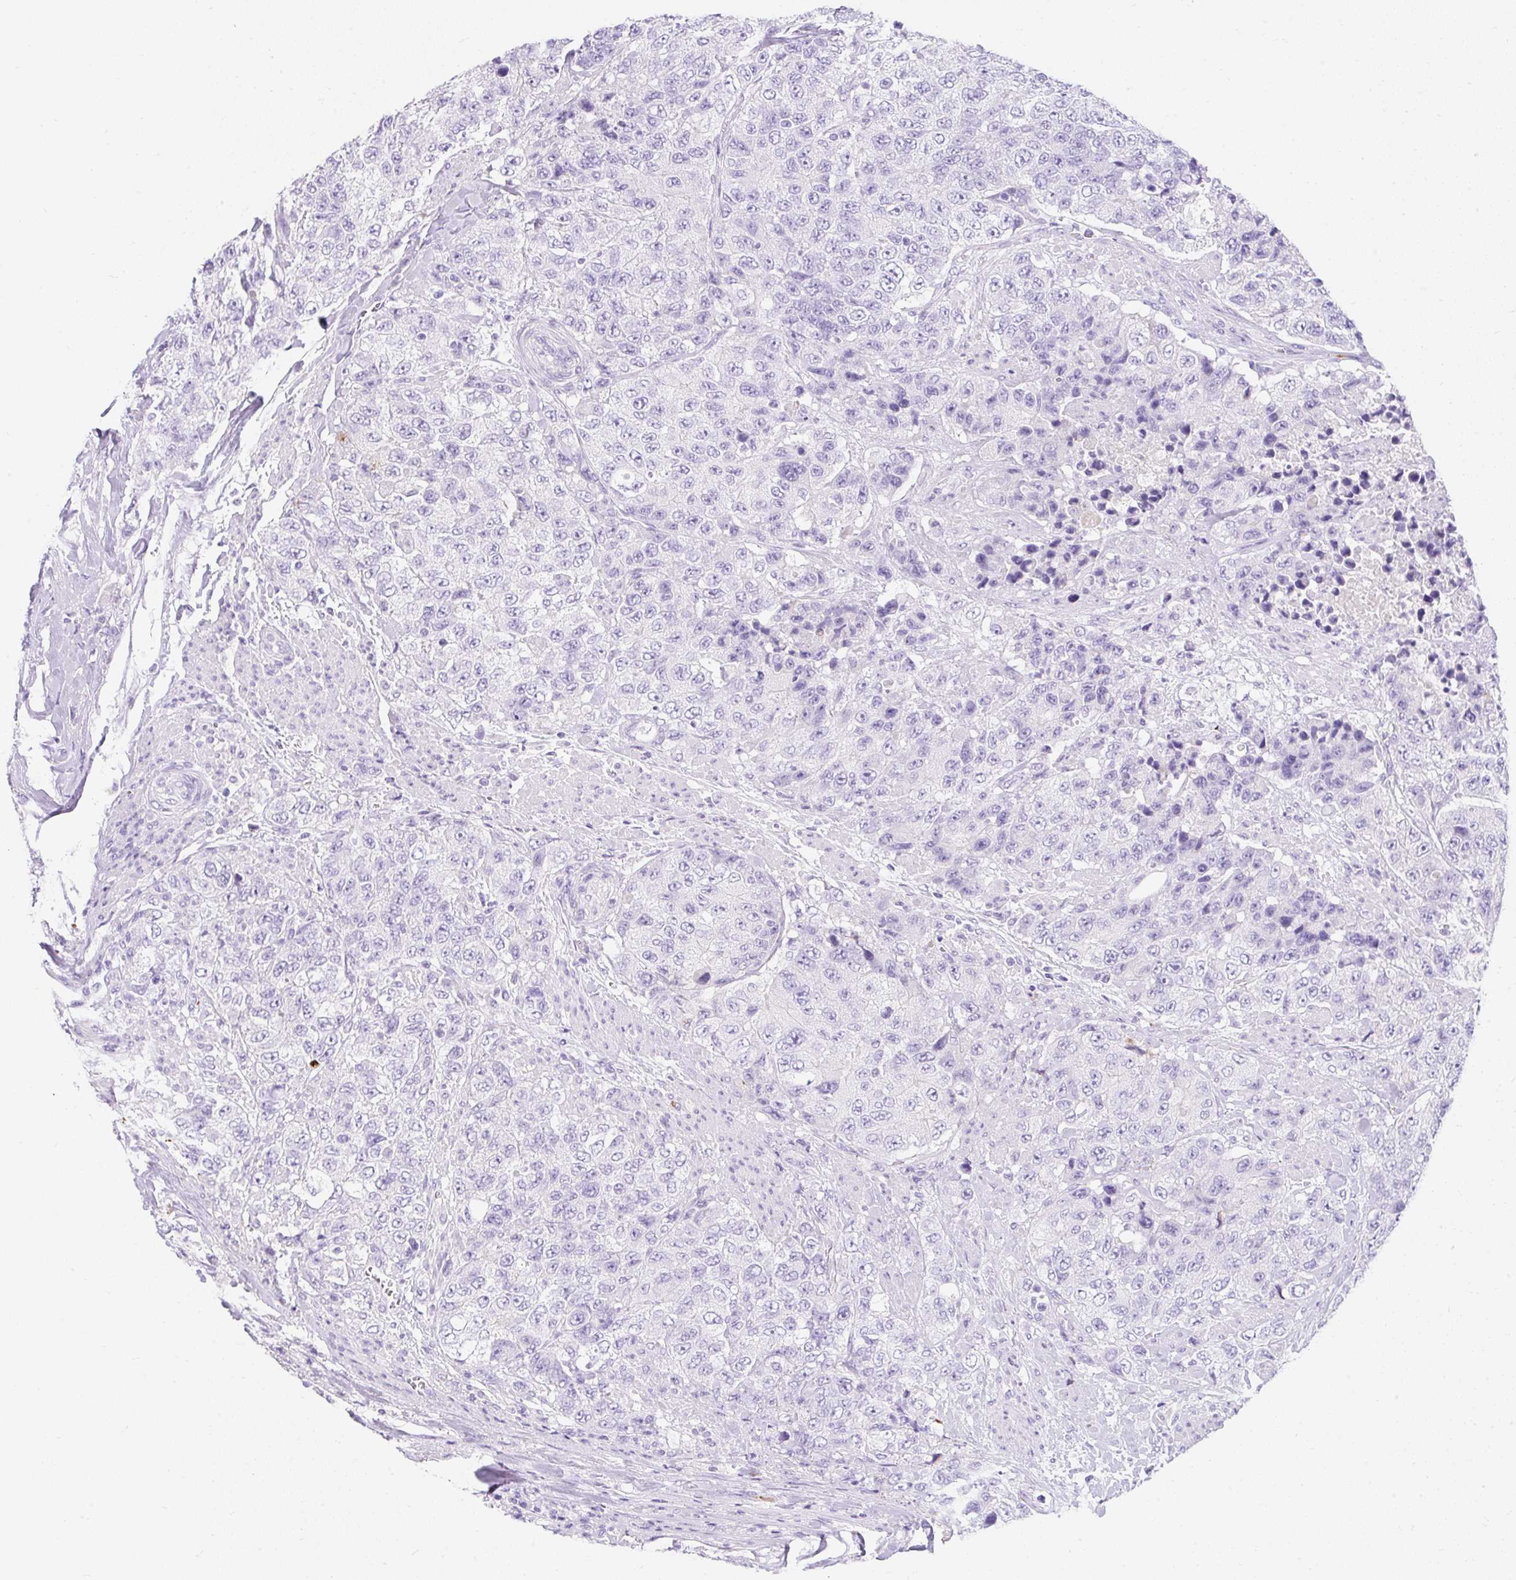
{"staining": {"intensity": "negative", "quantity": "none", "location": "none"}, "tissue": "urothelial cancer", "cell_type": "Tumor cells", "image_type": "cancer", "snomed": [{"axis": "morphology", "description": "Urothelial carcinoma, High grade"}, {"axis": "topography", "description": "Urinary bladder"}], "caption": "This is an immunohistochemistry (IHC) histopathology image of human urothelial cancer. There is no expression in tumor cells.", "gene": "APOC4-APOC2", "patient": {"sex": "female", "age": 78}}